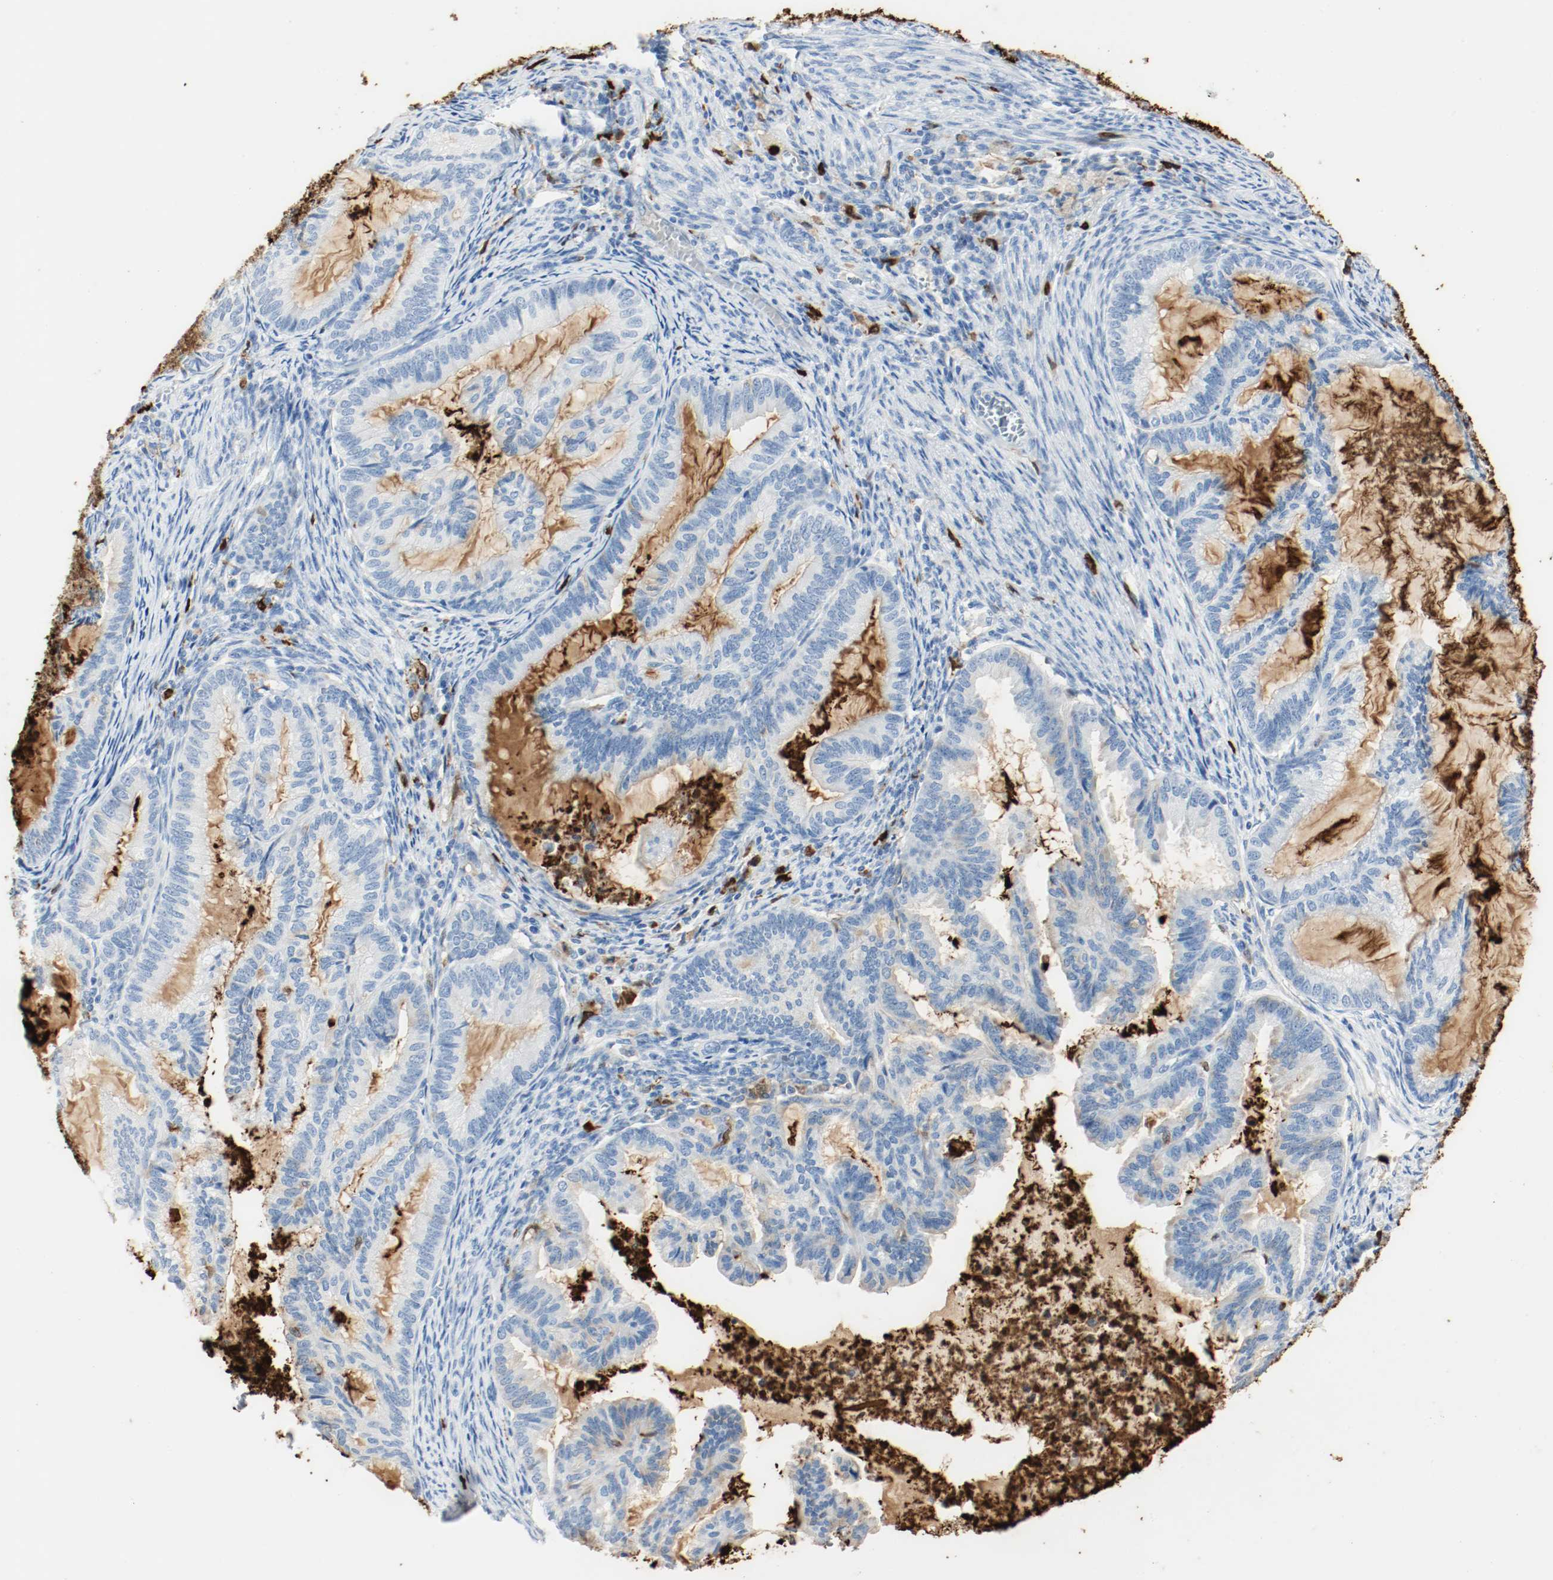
{"staining": {"intensity": "weak", "quantity": "25%-75%", "location": "cytoplasmic/membranous"}, "tissue": "cervical cancer", "cell_type": "Tumor cells", "image_type": "cancer", "snomed": [{"axis": "morphology", "description": "Normal tissue, NOS"}, {"axis": "morphology", "description": "Adenocarcinoma, NOS"}, {"axis": "topography", "description": "Cervix"}, {"axis": "topography", "description": "Endometrium"}], "caption": "Protein expression analysis of human cervical adenocarcinoma reveals weak cytoplasmic/membranous expression in about 25%-75% of tumor cells.", "gene": "S100A9", "patient": {"sex": "female", "age": 86}}